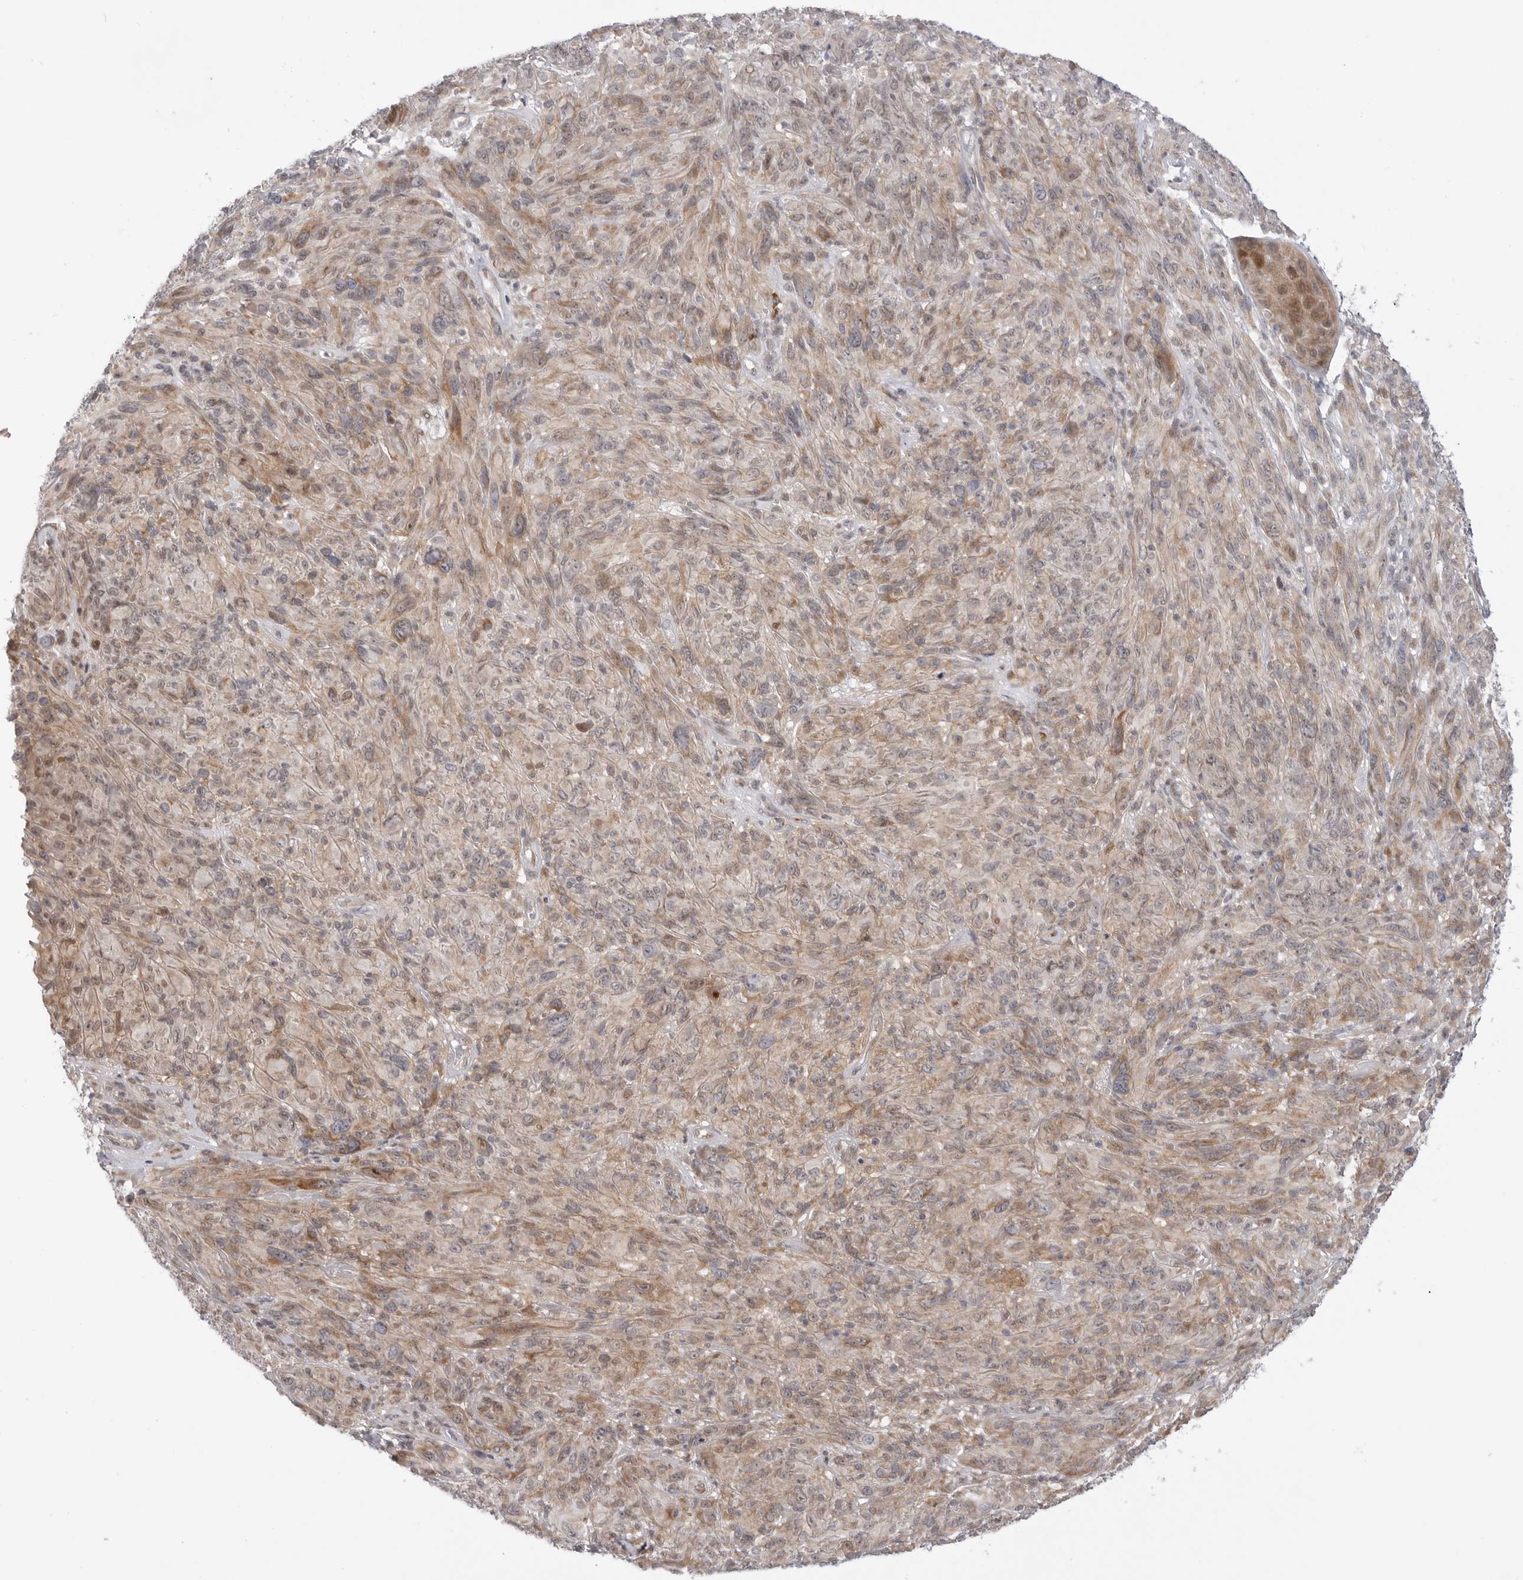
{"staining": {"intensity": "weak", "quantity": ">75%", "location": "cytoplasmic/membranous"}, "tissue": "melanoma", "cell_type": "Tumor cells", "image_type": "cancer", "snomed": [{"axis": "morphology", "description": "Malignant melanoma, NOS"}, {"axis": "topography", "description": "Skin of head"}], "caption": "Protein staining by IHC exhibits weak cytoplasmic/membranous expression in approximately >75% of tumor cells in malignant melanoma. The staining was performed using DAB to visualize the protein expression in brown, while the nuclei were stained in blue with hematoxylin (Magnification: 20x).", "gene": "GGT6", "patient": {"sex": "male", "age": 96}}